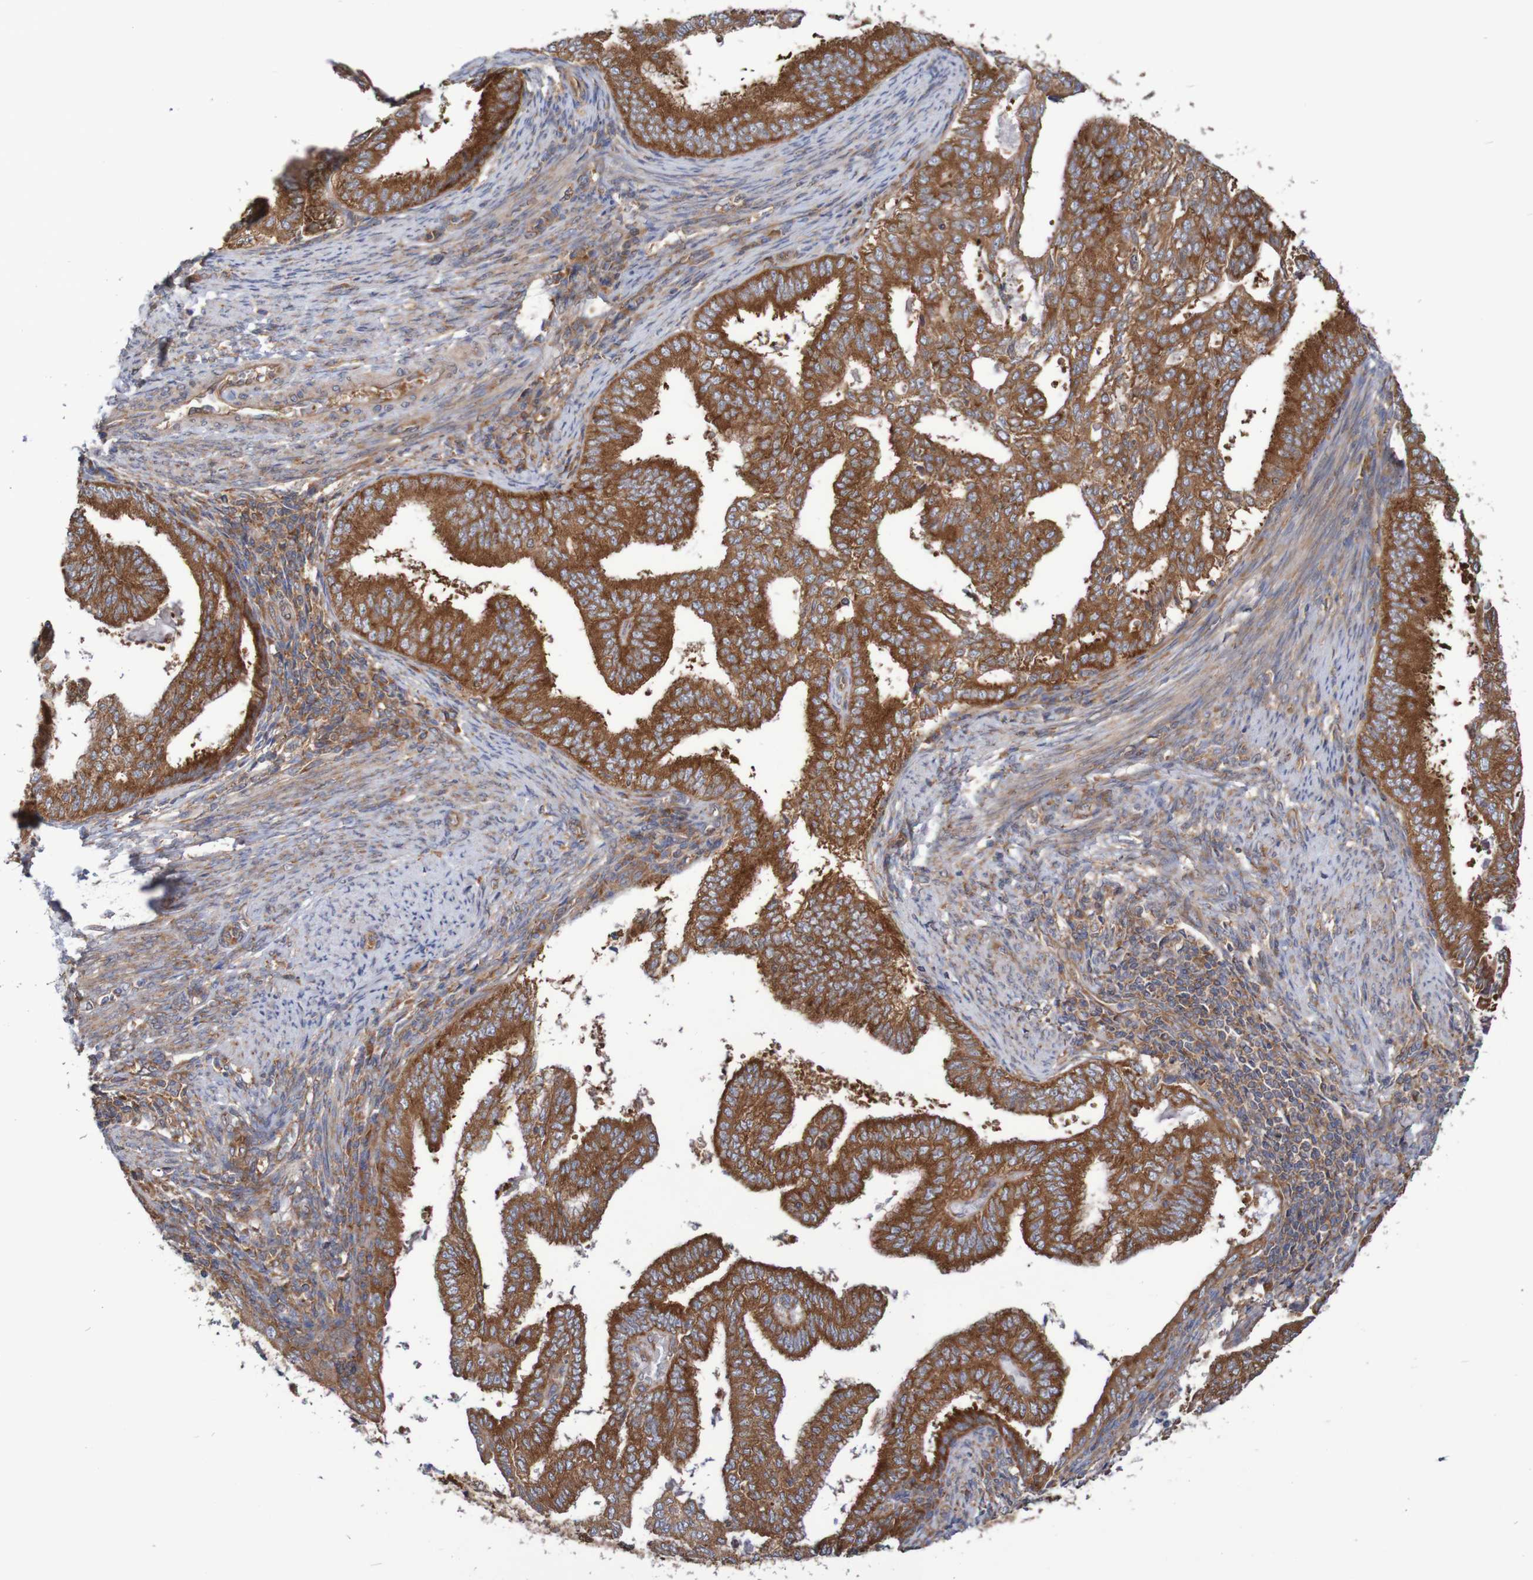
{"staining": {"intensity": "strong", "quantity": ">75%", "location": "cytoplasmic/membranous"}, "tissue": "endometrial cancer", "cell_type": "Tumor cells", "image_type": "cancer", "snomed": [{"axis": "morphology", "description": "Adenocarcinoma, NOS"}, {"axis": "topography", "description": "Endometrium"}], "caption": "Adenocarcinoma (endometrial) stained for a protein (brown) reveals strong cytoplasmic/membranous positive expression in approximately >75% of tumor cells.", "gene": "LRRC47", "patient": {"sex": "female", "age": 58}}